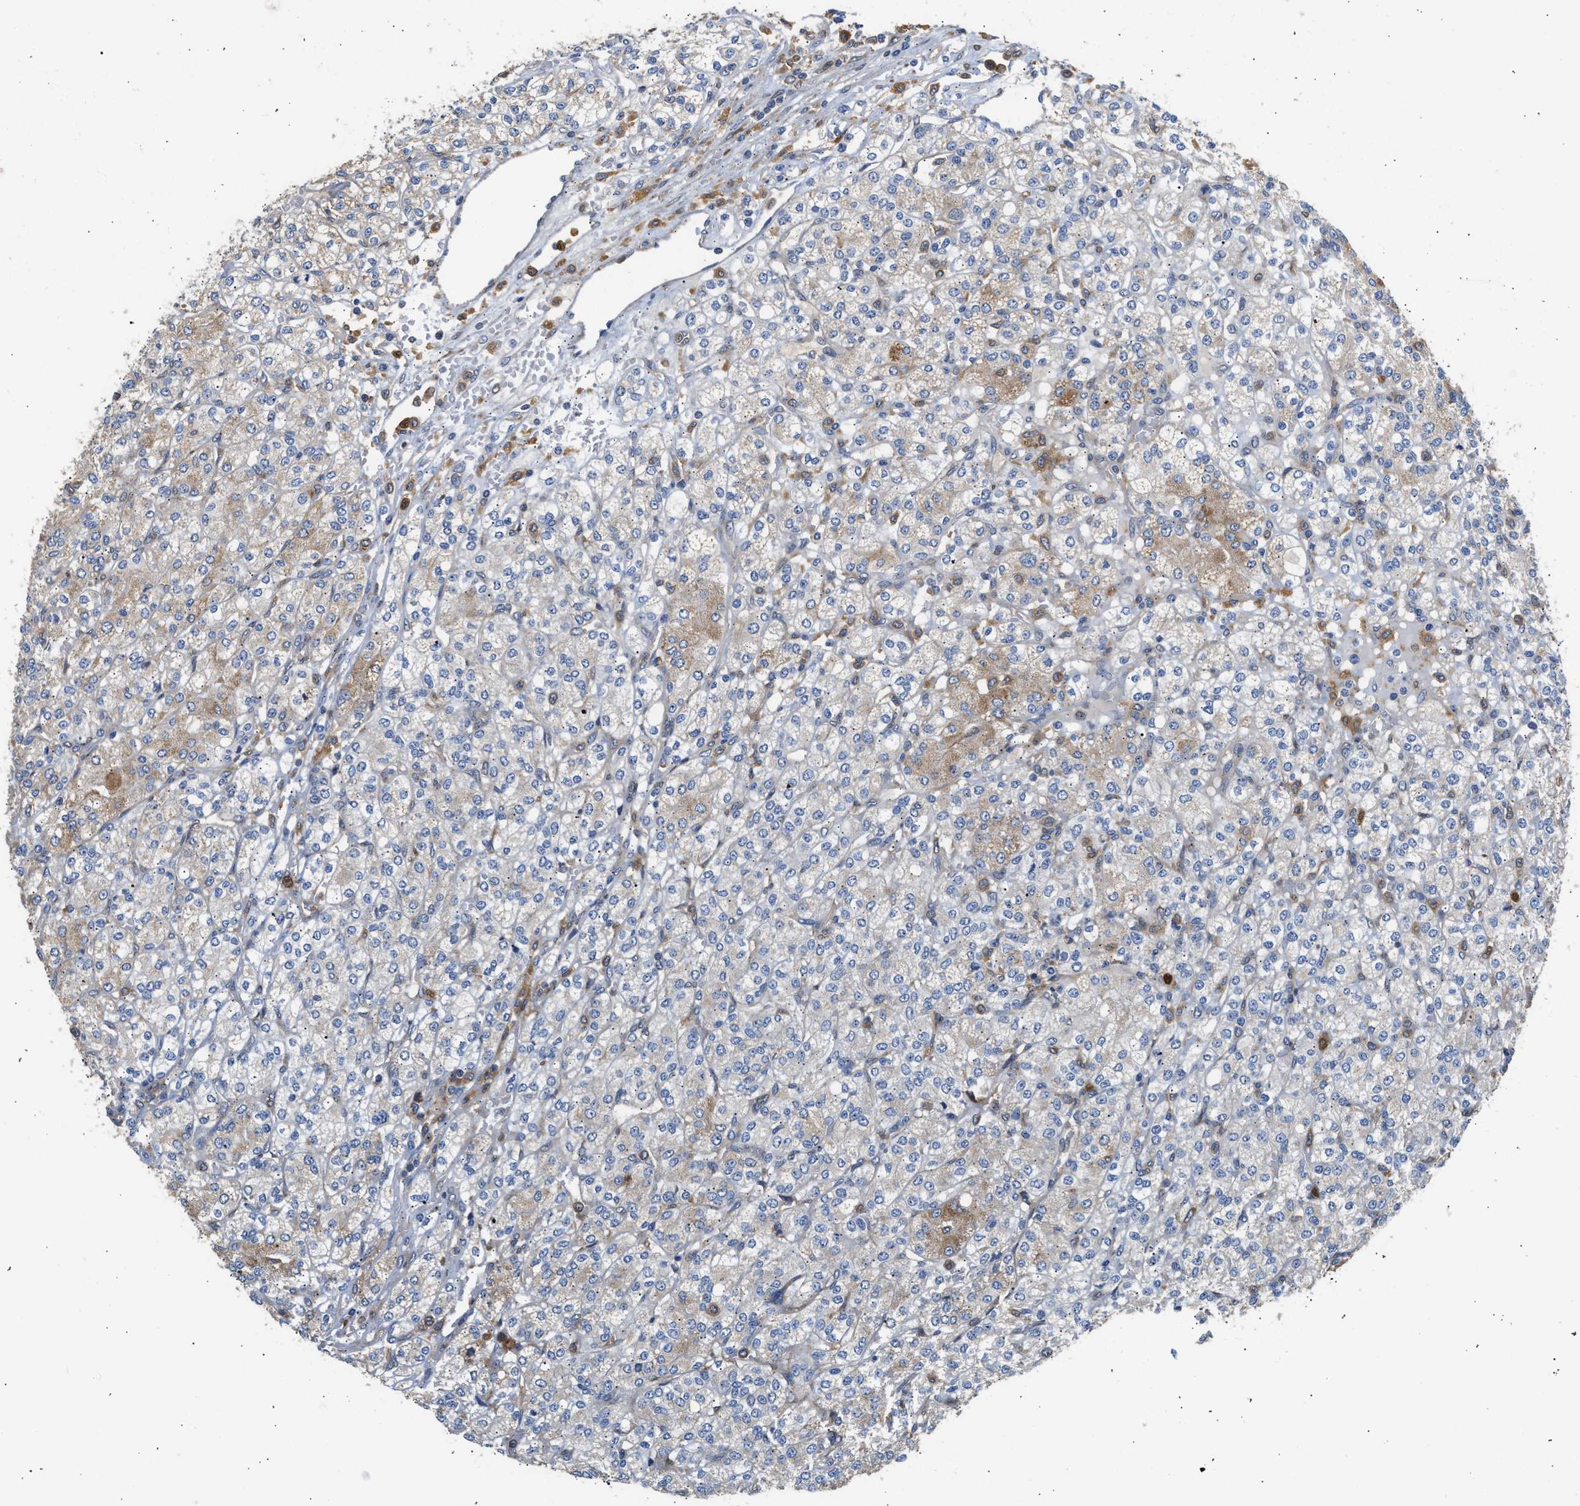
{"staining": {"intensity": "moderate", "quantity": "<25%", "location": "cytoplasmic/membranous"}, "tissue": "renal cancer", "cell_type": "Tumor cells", "image_type": "cancer", "snomed": [{"axis": "morphology", "description": "Adenocarcinoma, NOS"}, {"axis": "topography", "description": "Kidney"}], "caption": "Human renal adenocarcinoma stained for a protein (brown) reveals moderate cytoplasmic/membranous positive staining in about <25% of tumor cells.", "gene": "RAB31", "patient": {"sex": "male", "age": 77}}